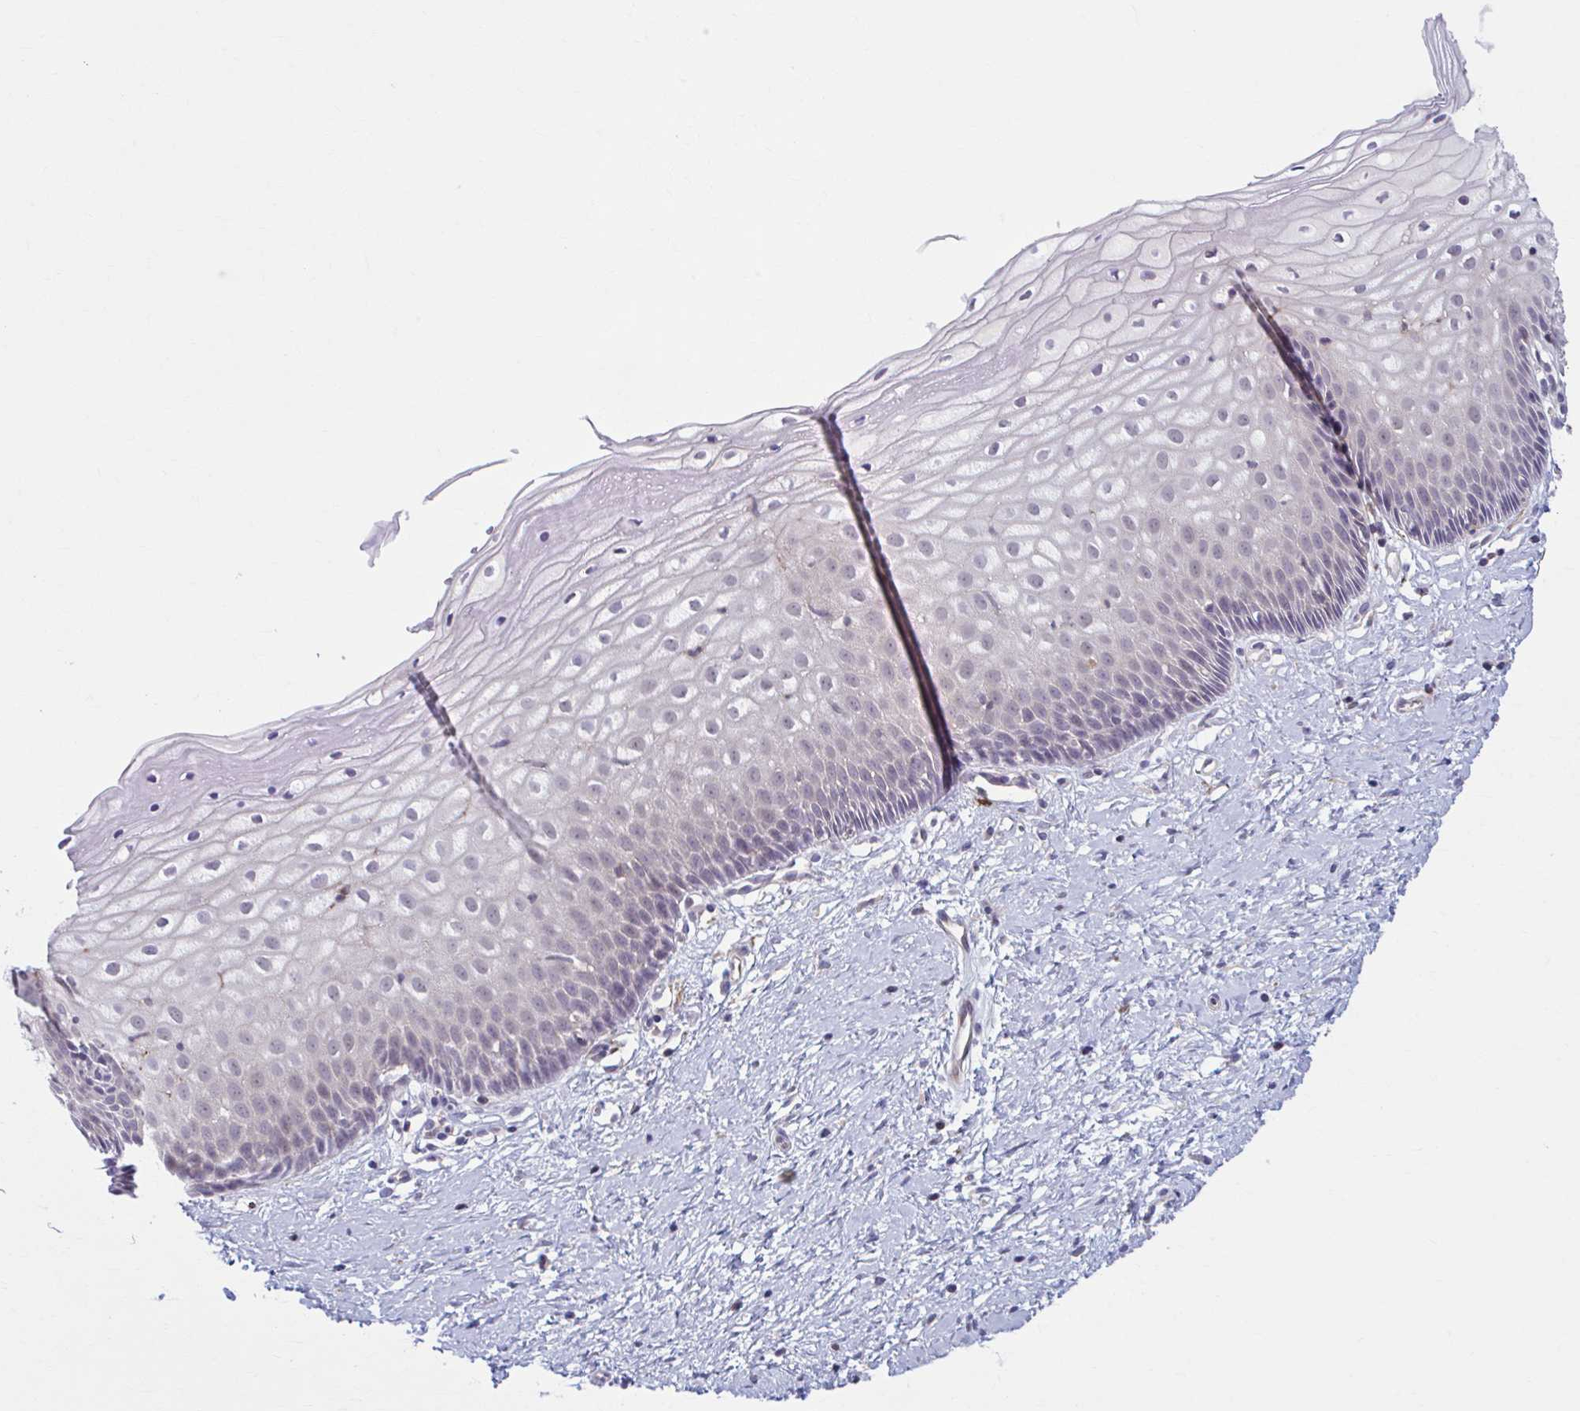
{"staining": {"intensity": "negative", "quantity": "none", "location": "none"}, "tissue": "cervix", "cell_type": "Glandular cells", "image_type": "normal", "snomed": [{"axis": "morphology", "description": "Normal tissue, NOS"}, {"axis": "topography", "description": "Cervix"}], "caption": "Immunohistochemistry photomicrograph of benign cervix: cervix stained with DAB exhibits no significant protein positivity in glandular cells. (DAB immunohistochemistry (IHC), high magnification).", "gene": "ADAT3", "patient": {"sex": "female", "age": 36}}